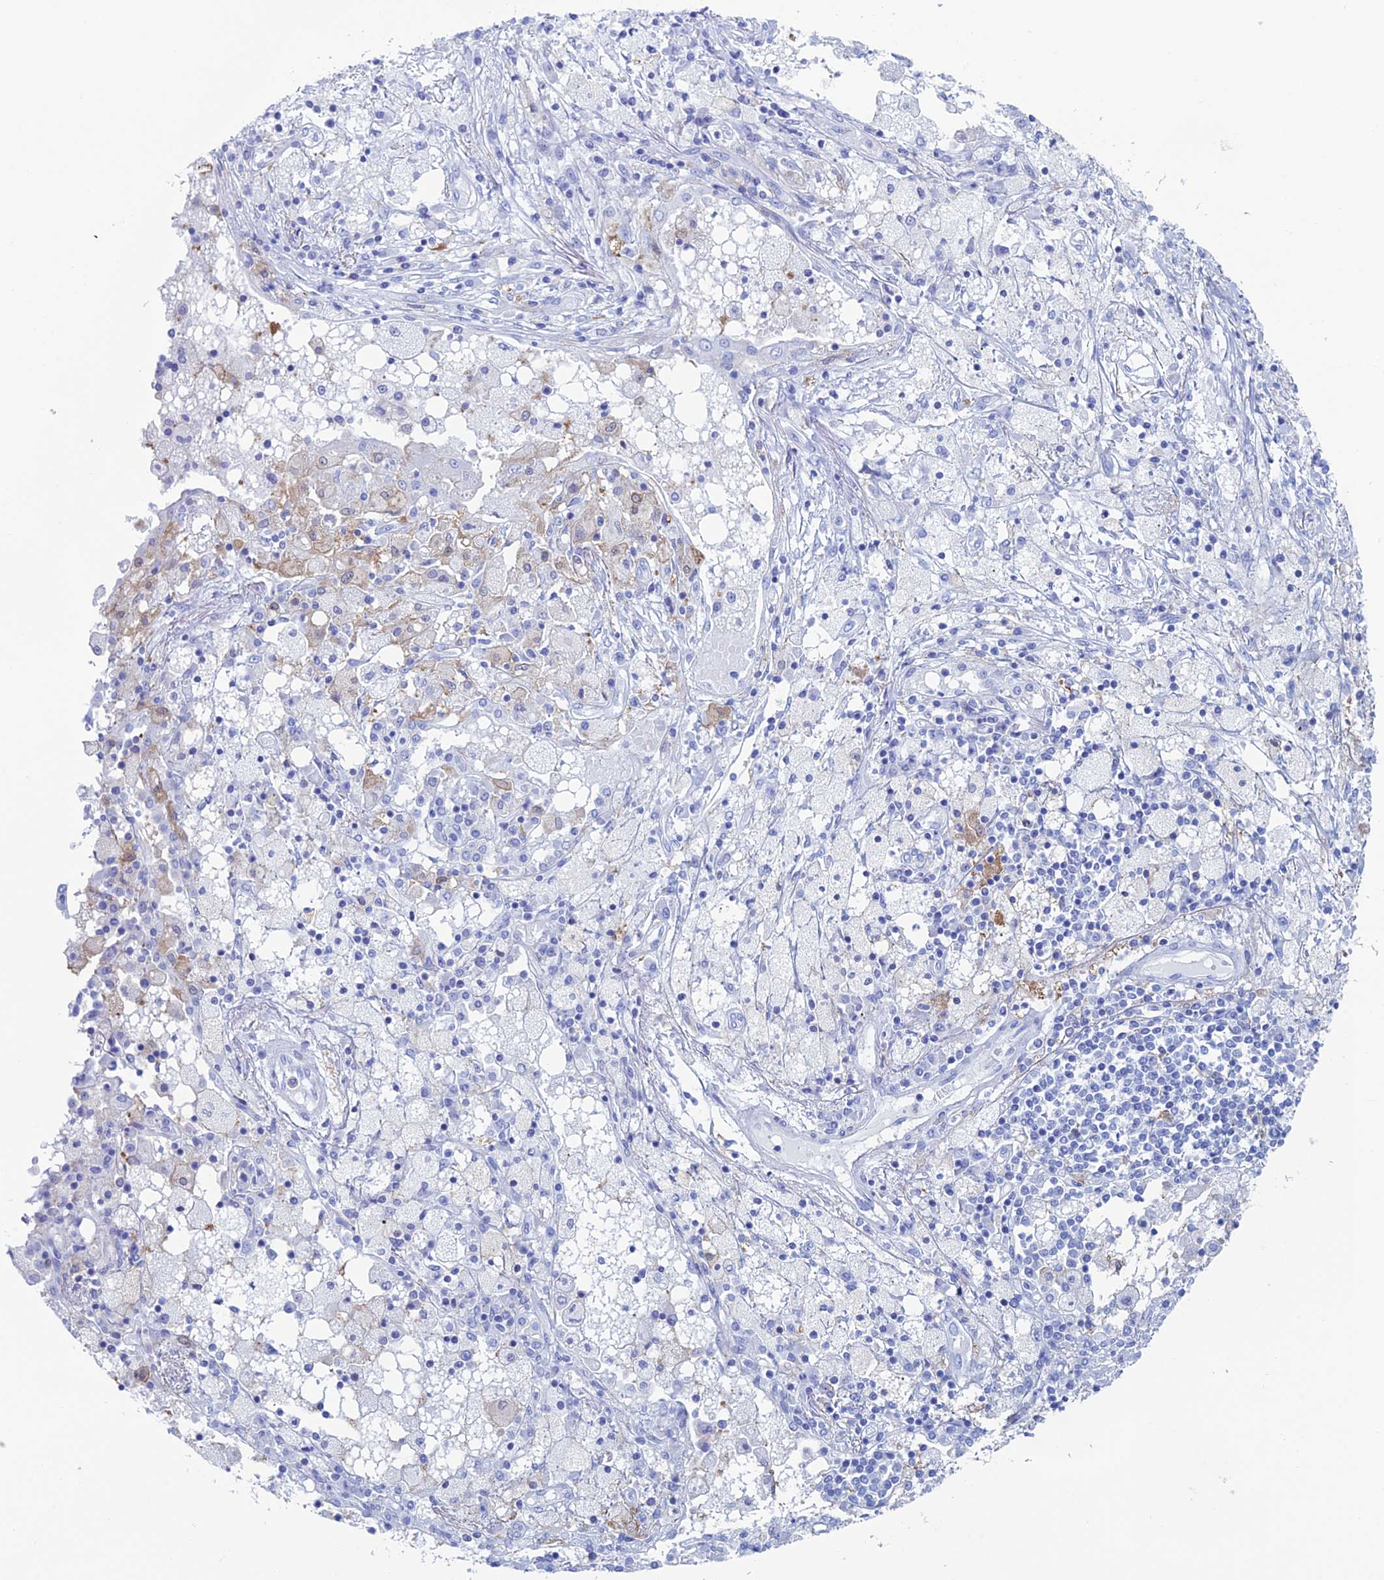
{"staining": {"intensity": "moderate", "quantity": "<25%", "location": "cytoplasmic/membranous,nuclear"}, "tissue": "lung cancer", "cell_type": "Tumor cells", "image_type": "cancer", "snomed": [{"axis": "morphology", "description": "Squamous cell carcinoma, NOS"}, {"axis": "topography", "description": "Lung"}], "caption": "Squamous cell carcinoma (lung) stained with a protein marker displays moderate staining in tumor cells.", "gene": "KCNK17", "patient": {"sex": "male", "age": 65}}